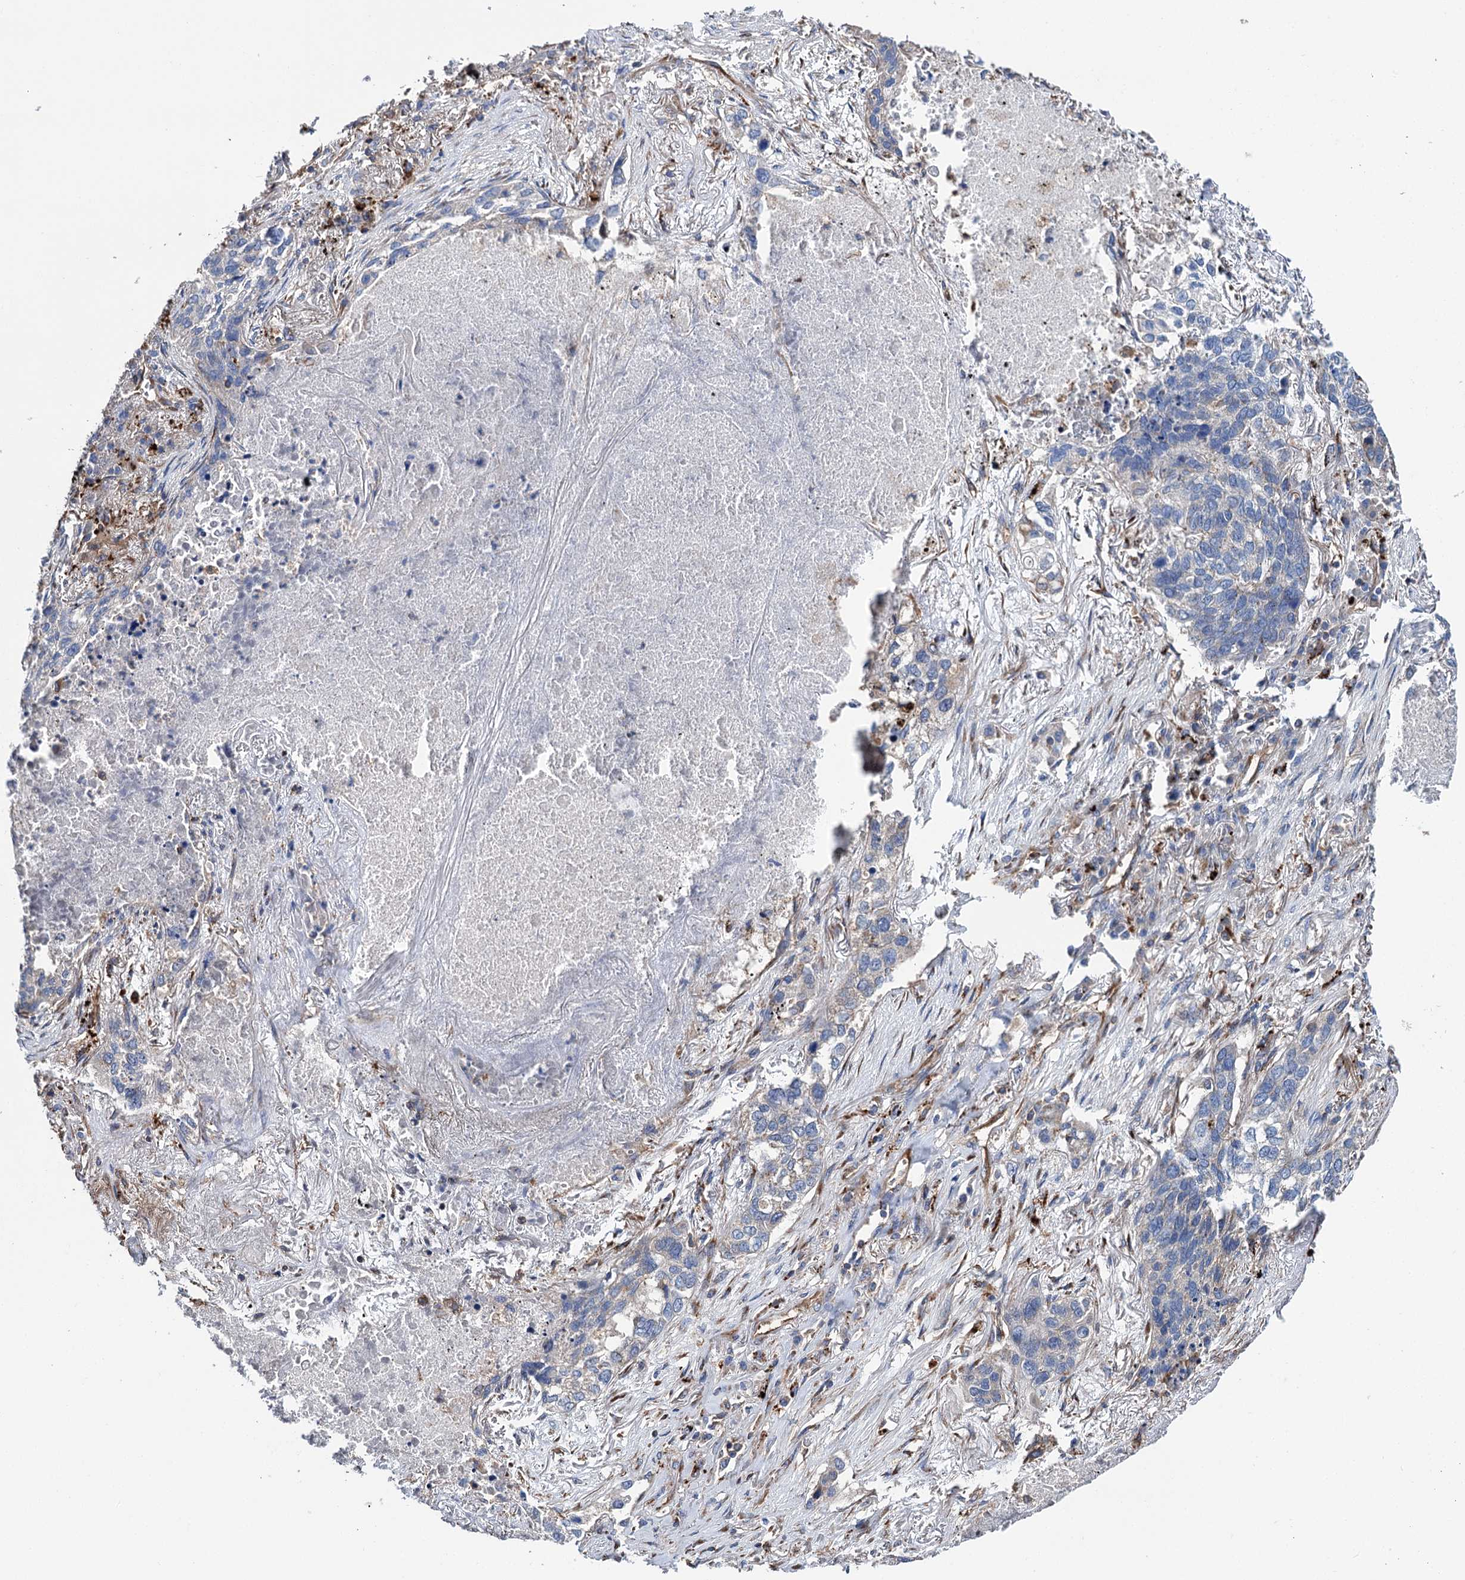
{"staining": {"intensity": "negative", "quantity": "none", "location": "none"}, "tissue": "lung cancer", "cell_type": "Tumor cells", "image_type": "cancer", "snomed": [{"axis": "morphology", "description": "Squamous cell carcinoma, NOS"}, {"axis": "topography", "description": "Lung"}], "caption": "Human lung cancer (squamous cell carcinoma) stained for a protein using immunohistochemistry demonstrates no positivity in tumor cells.", "gene": "SCPEP1", "patient": {"sex": "female", "age": 63}}